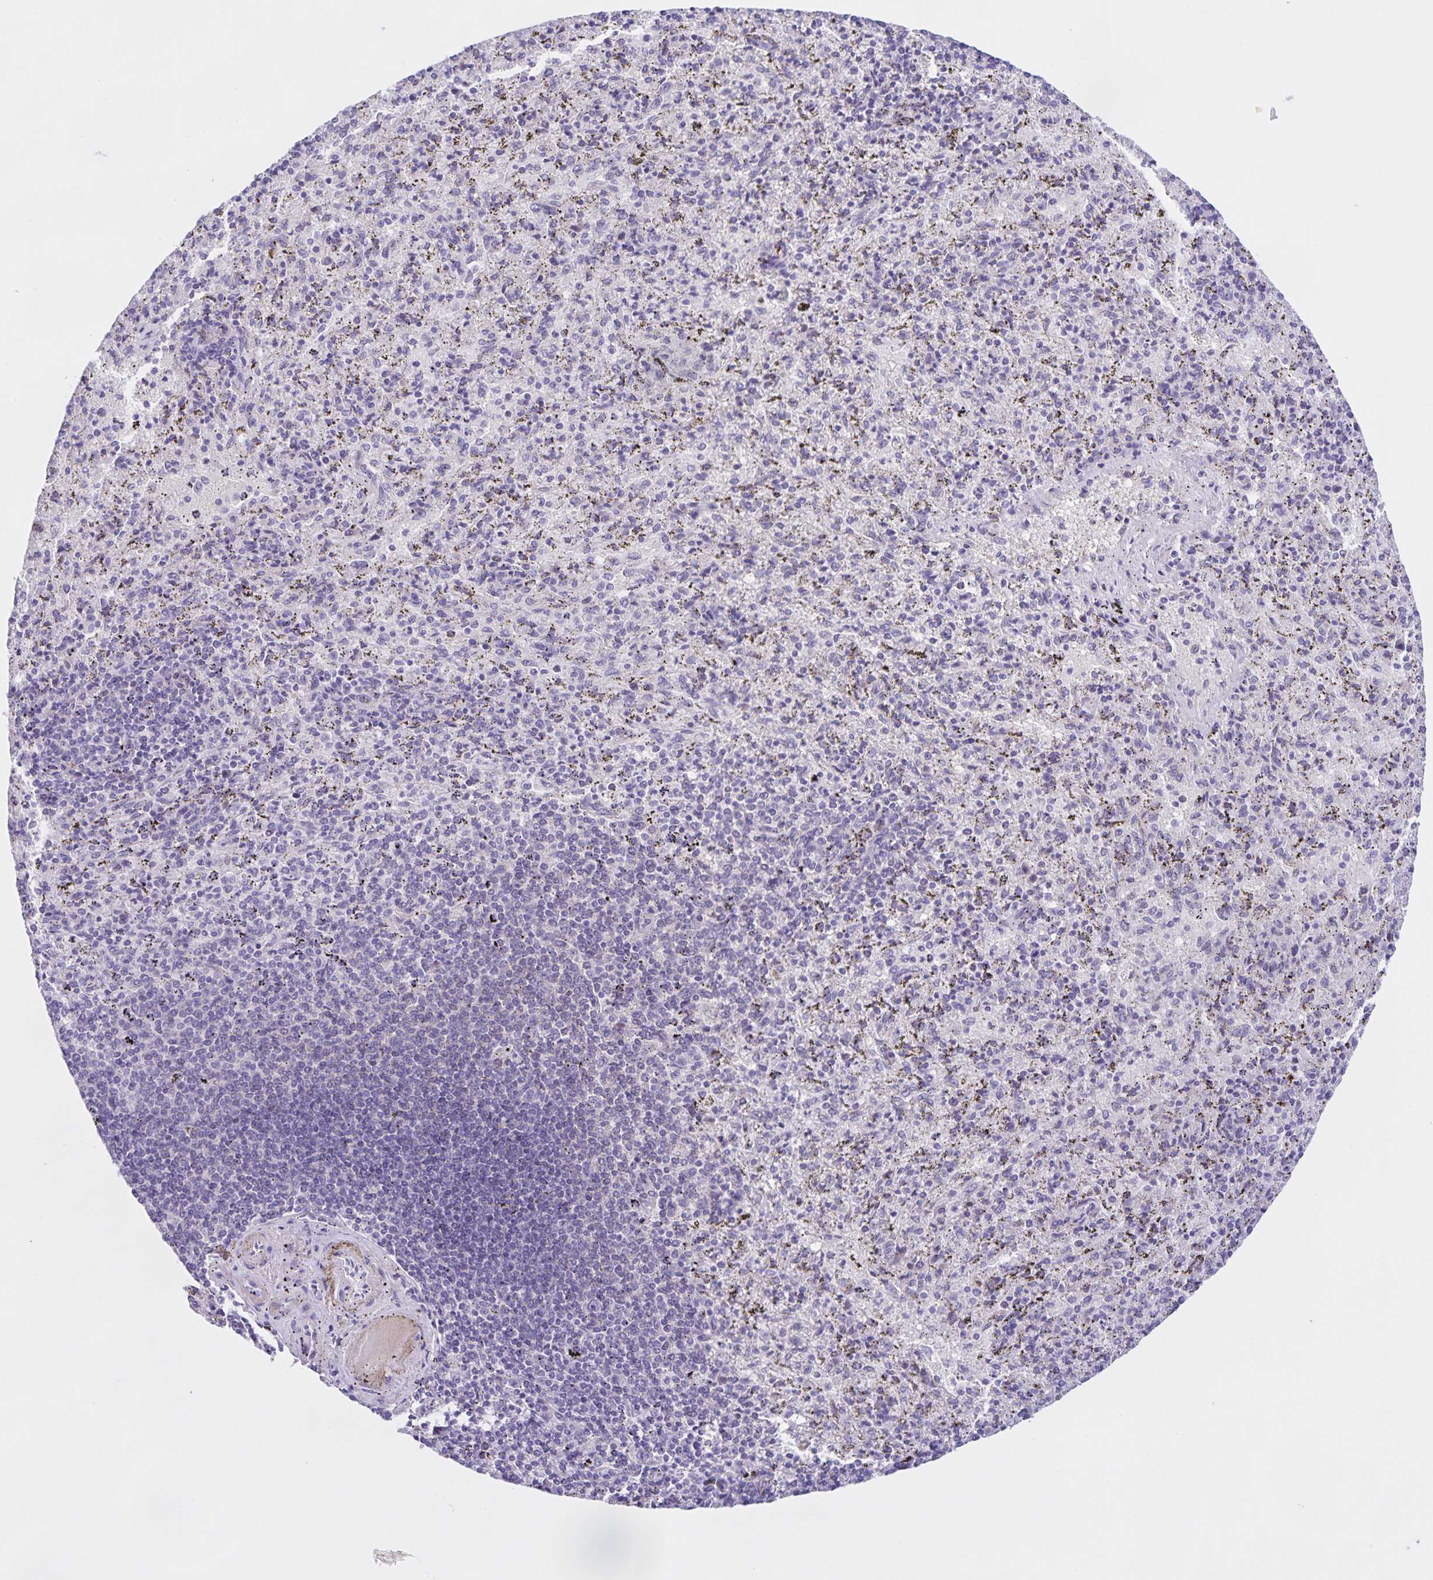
{"staining": {"intensity": "negative", "quantity": "none", "location": "none"}, "tissue": "spleen", "cell_type": "Cells in red pulp", "image_type": "normal", "snomed": [{"axis": "morphology", "description": "Normal tissue, NOS"}, {"axis": "topography", "description": "Spleen"}], "caption": "Cells in red pulp show no significant positivity in unremarkable spleen.", "gene": "DMGDH", "patient": {"sex": "male", "age": 57}}